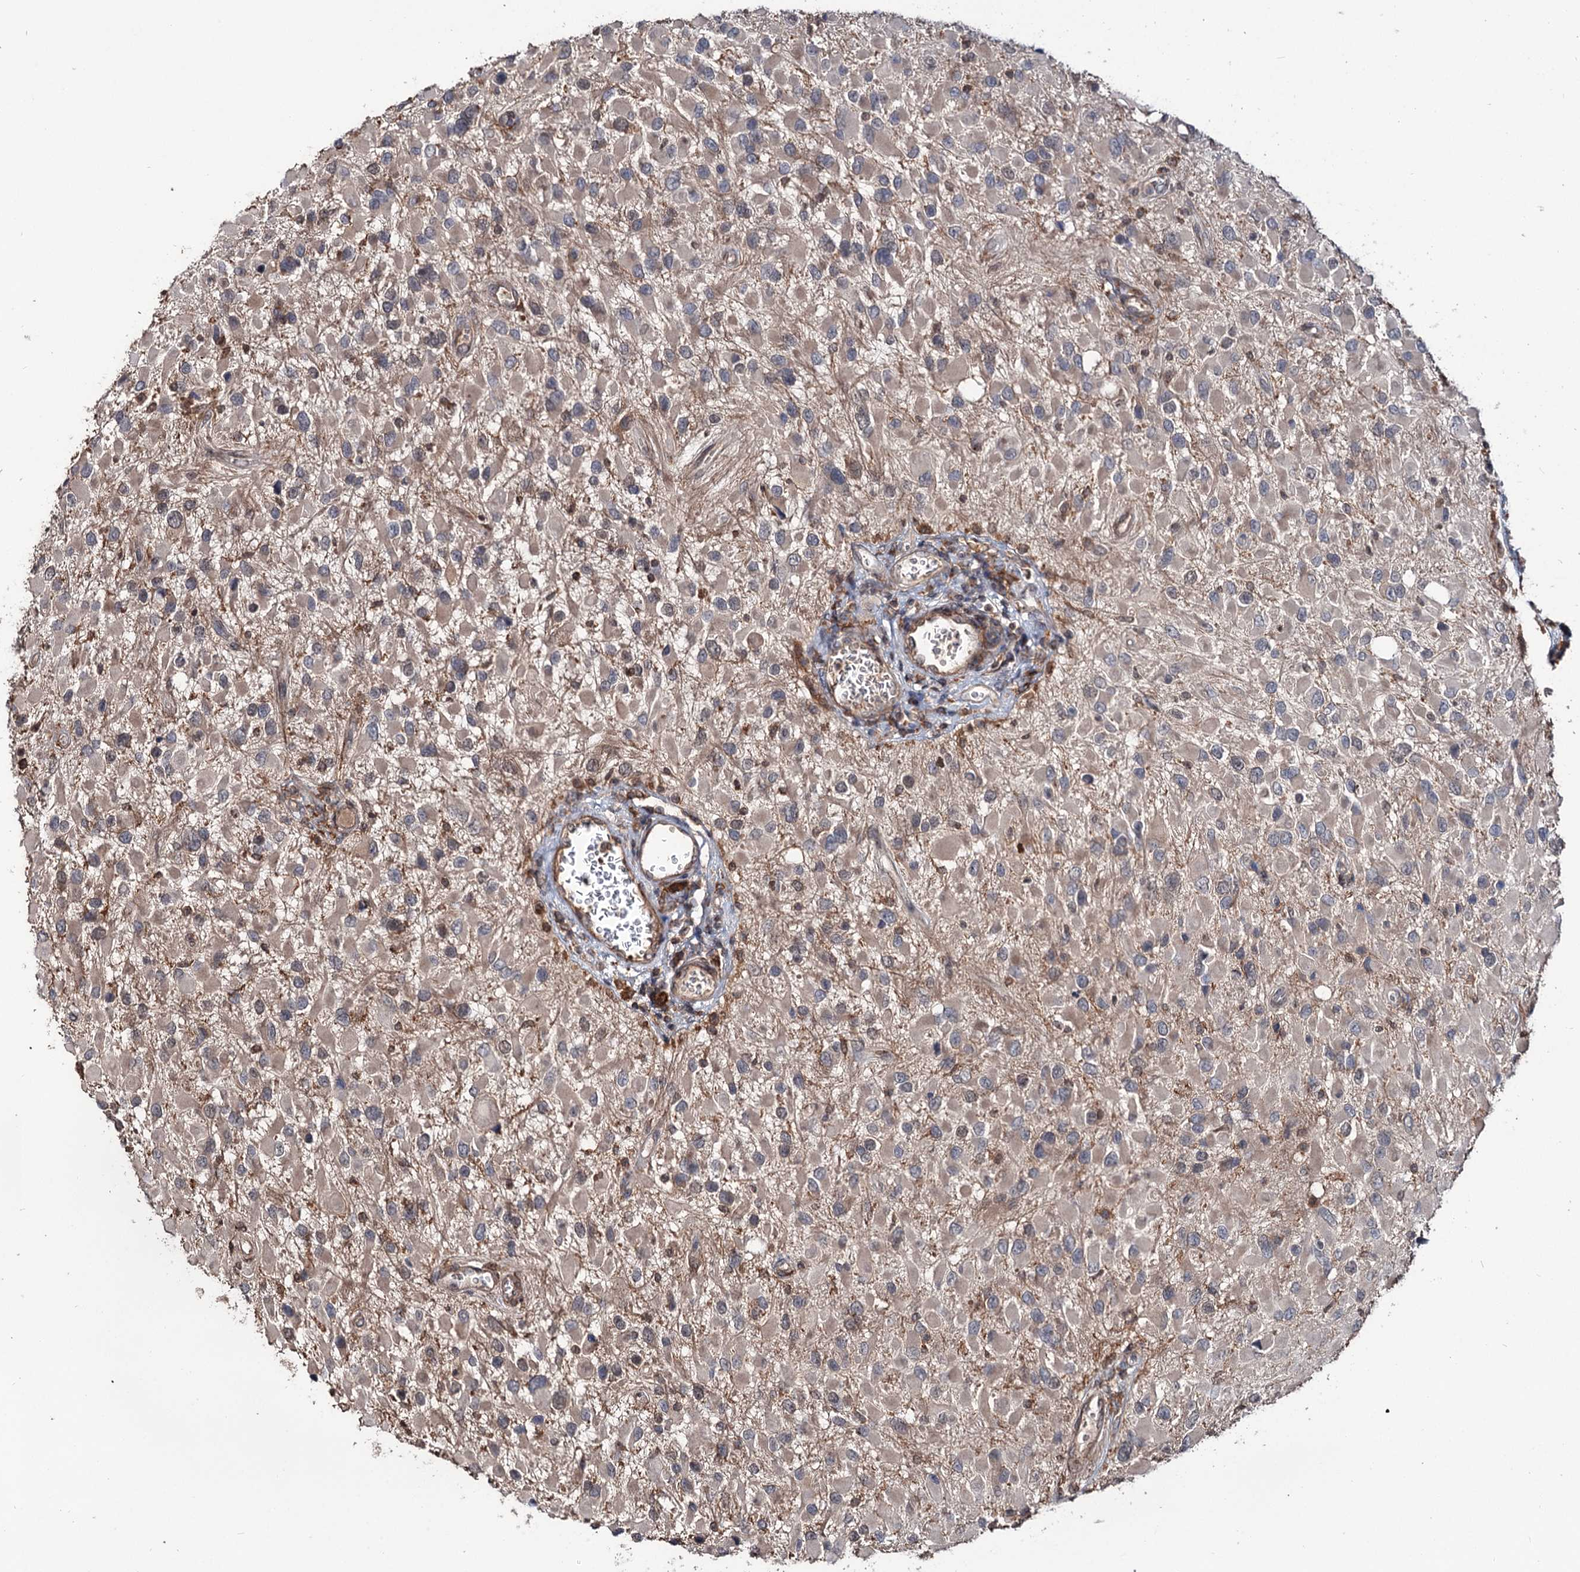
{"staining": {"intensity": "weak", "quantity": "<25%", "location": "cytoplasmic/membranous"}, "tissue": "glioma", "cell_type": "Tumor cells", "image_type": "cancer", "snomed": [{"axis": "morphology", "description": "Glioma, malignant, High grade"}, {"axis": "topography", "description": "Brain"}], "caption": "The immunohistochemistry histopathology image has no significant staining in tumor cells of glioma tissue. (DAB (3,3'-diaminobenzidine) immunohistochemistry (IHC), high magnification).", "gene": "GRIP1", "patient": {"sex": "male", "age": 53}}